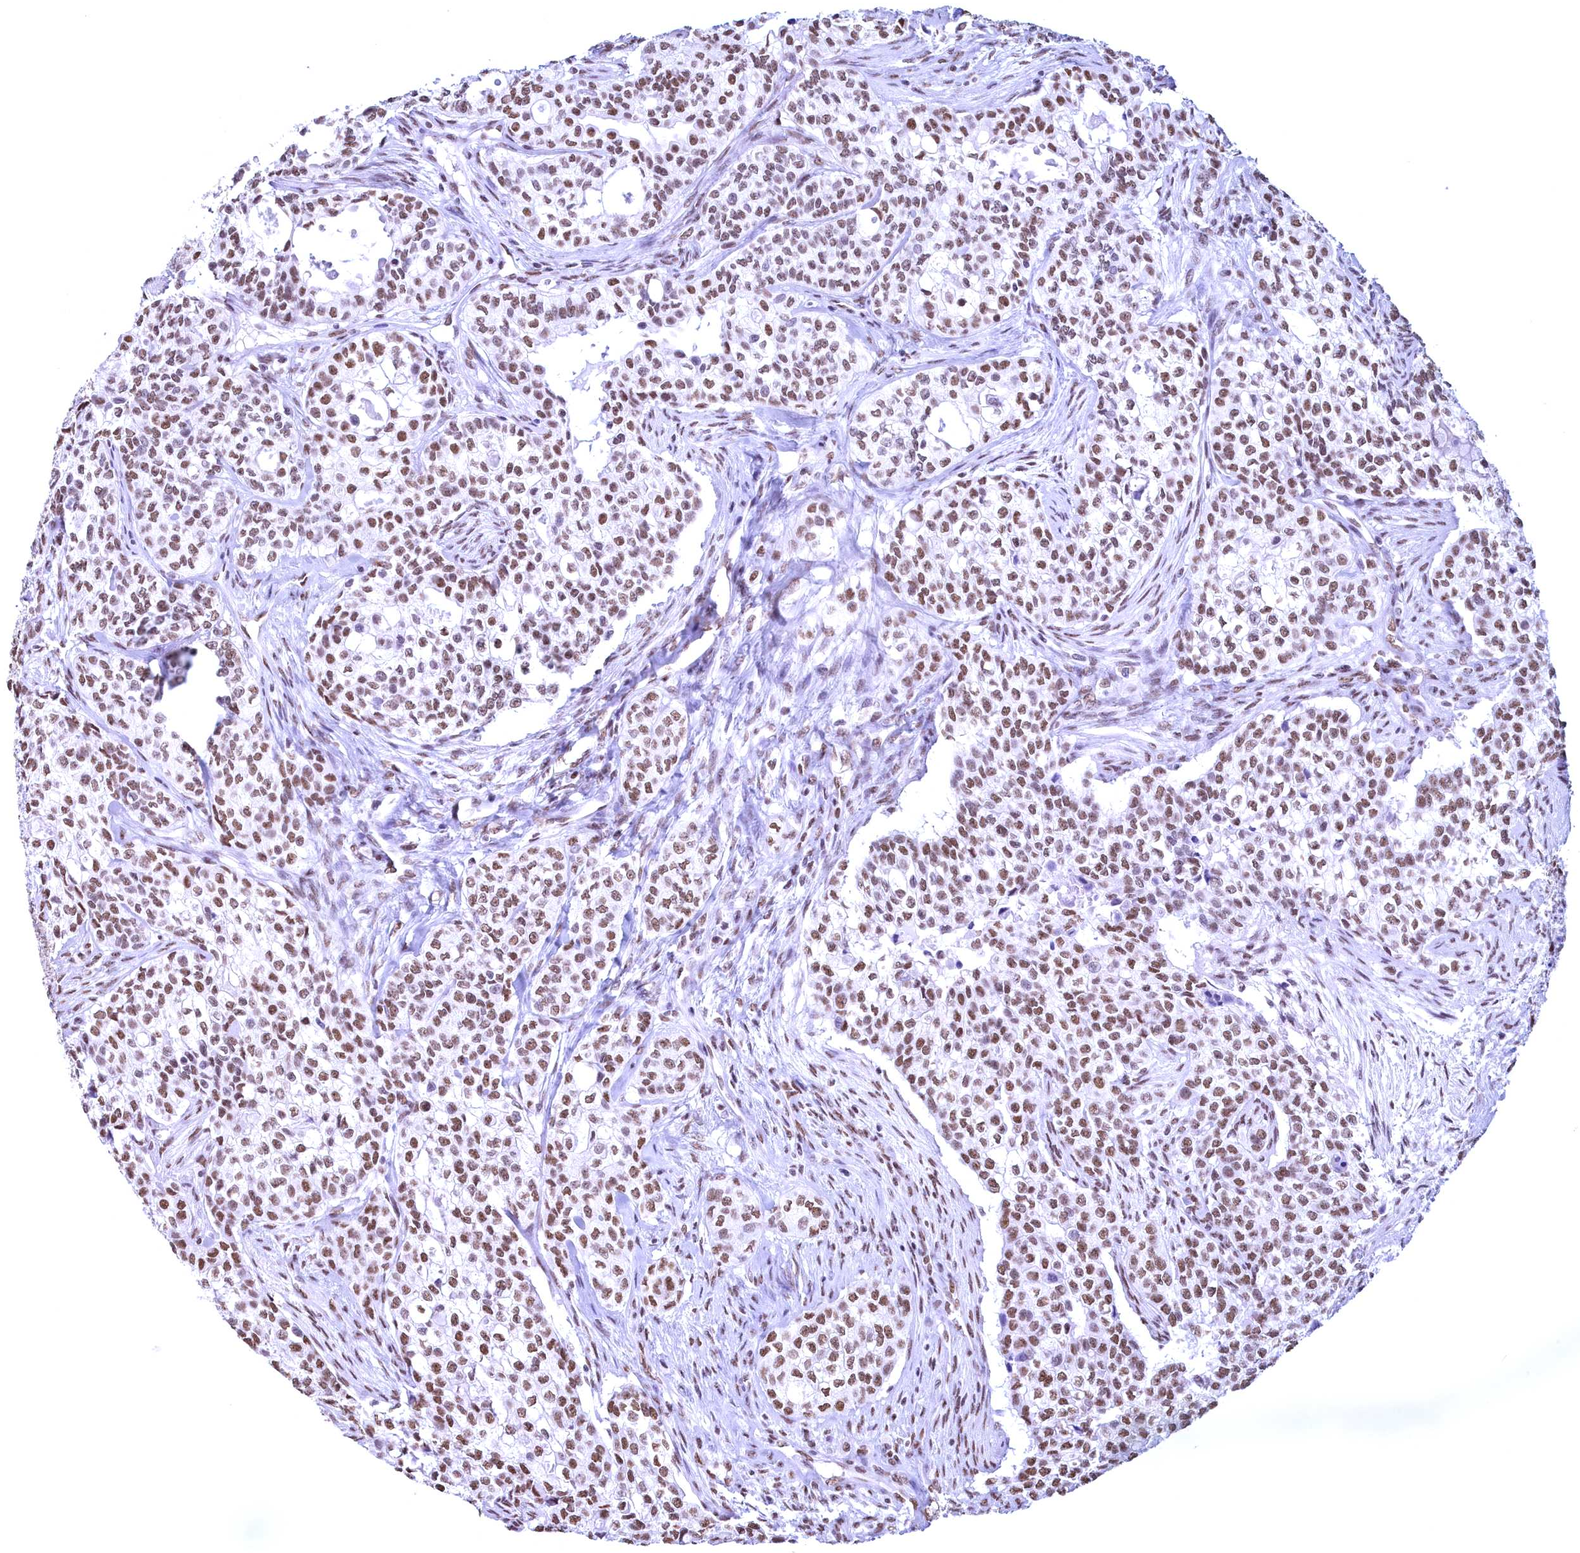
{"staining": {"intensity": "moderate", "quantity": ">75%", "location": "nuclear"}, "tissue": "head and neck cancer", "cell_type": "Tumor cells", "image_type": "cancer", "snomed": [{"axis": "morphology", "description": "Adenocarcinoma, NOS"}, {"axis": "topography", "description": "Head-Neck"}], "caption": "Human head and neck adenocarcinoma stained with a brown dye exhibits moderate nuclear positive expression in about >75% of tumor cells.", "gene": "CDC26", "patient": {"sex": "male", "age": 81}}